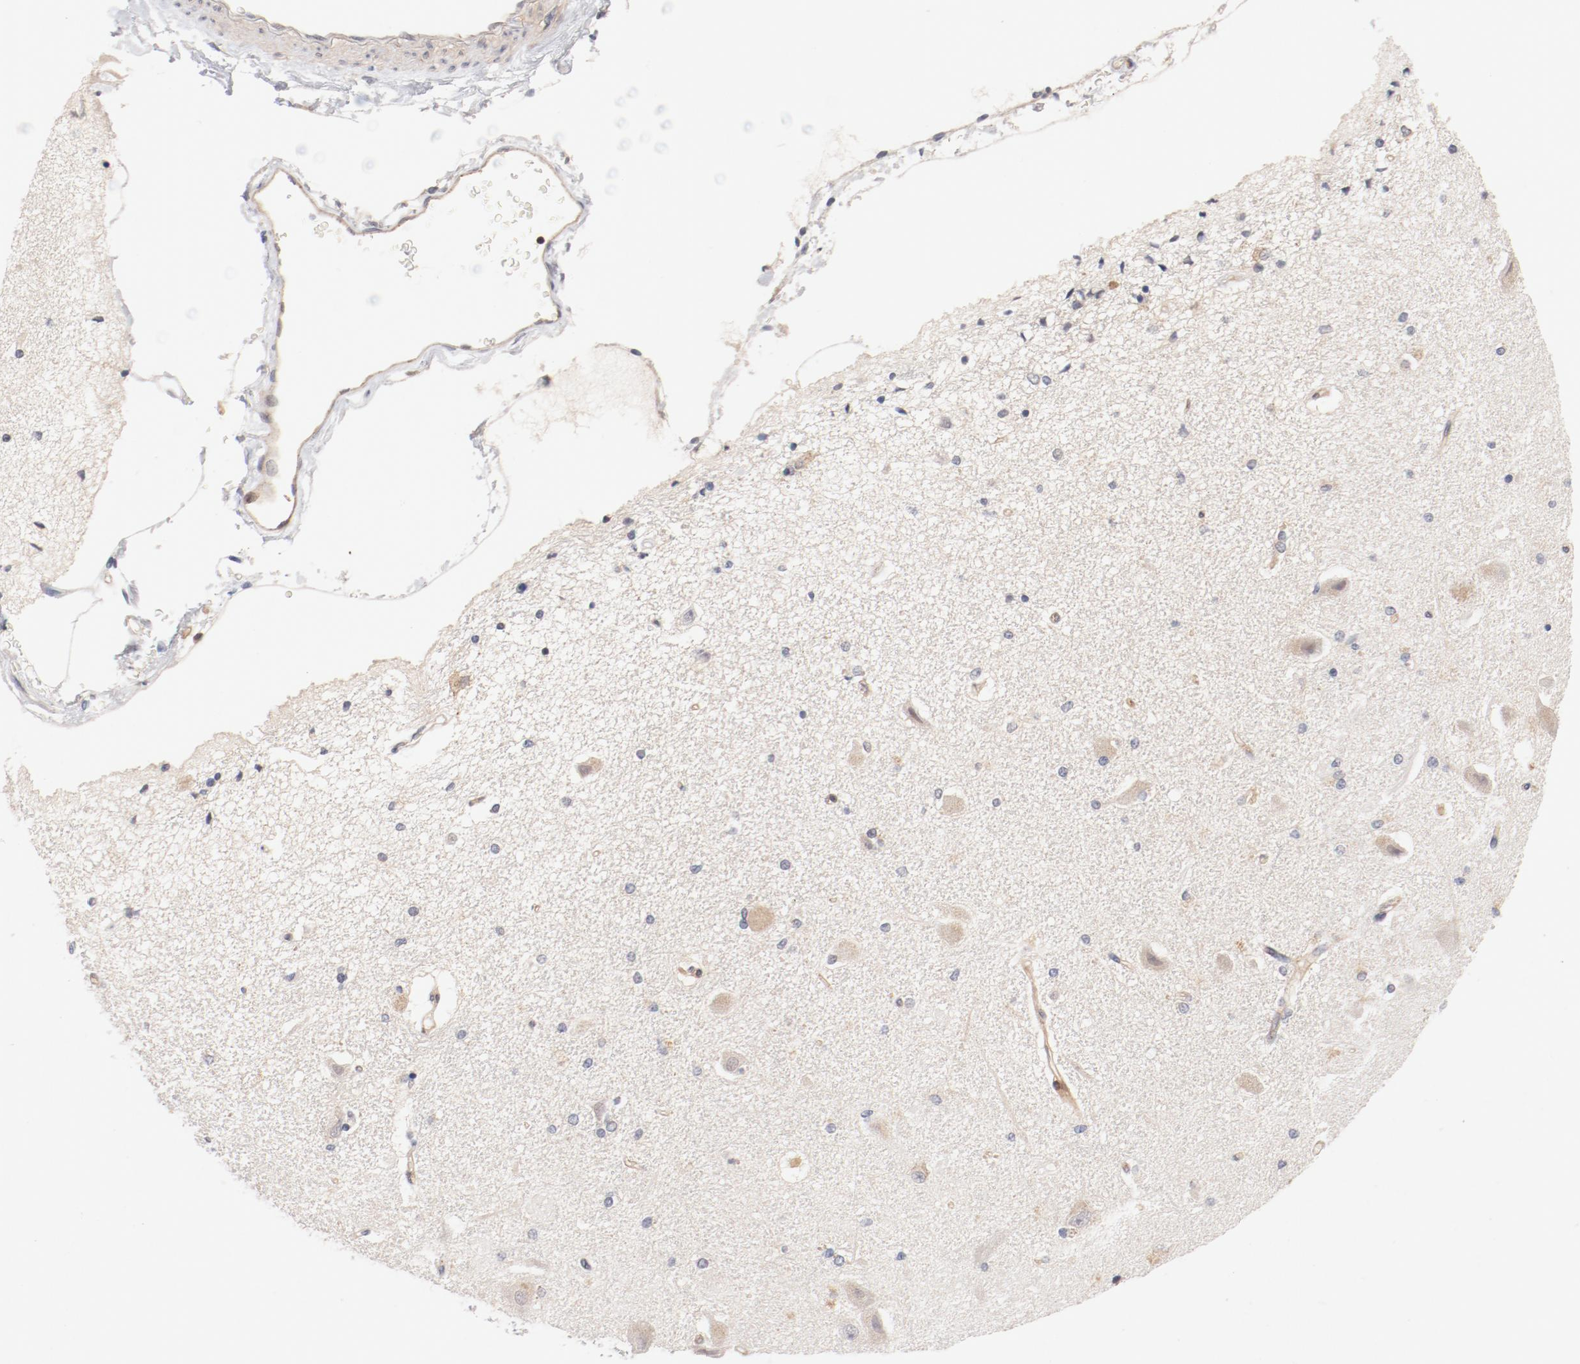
{"staining": {"intensity": "negative", "quantity": "none", "location": "none"}, "tissue": "hippocampus", "cell_type": "Glial cells", "image_type": "normal", "snomed": [{"axis": "morphology", "description": "Normal tissue, NOS"}, {"axis": "topography", "description": "Hippocampus"}], "caption": "Hippocampus stained for a protein using immunohistochemistry (IHC) displays no expression glial cells.", "gene": "ZNF267", "patient": {"sex": "female", "age": 54}}